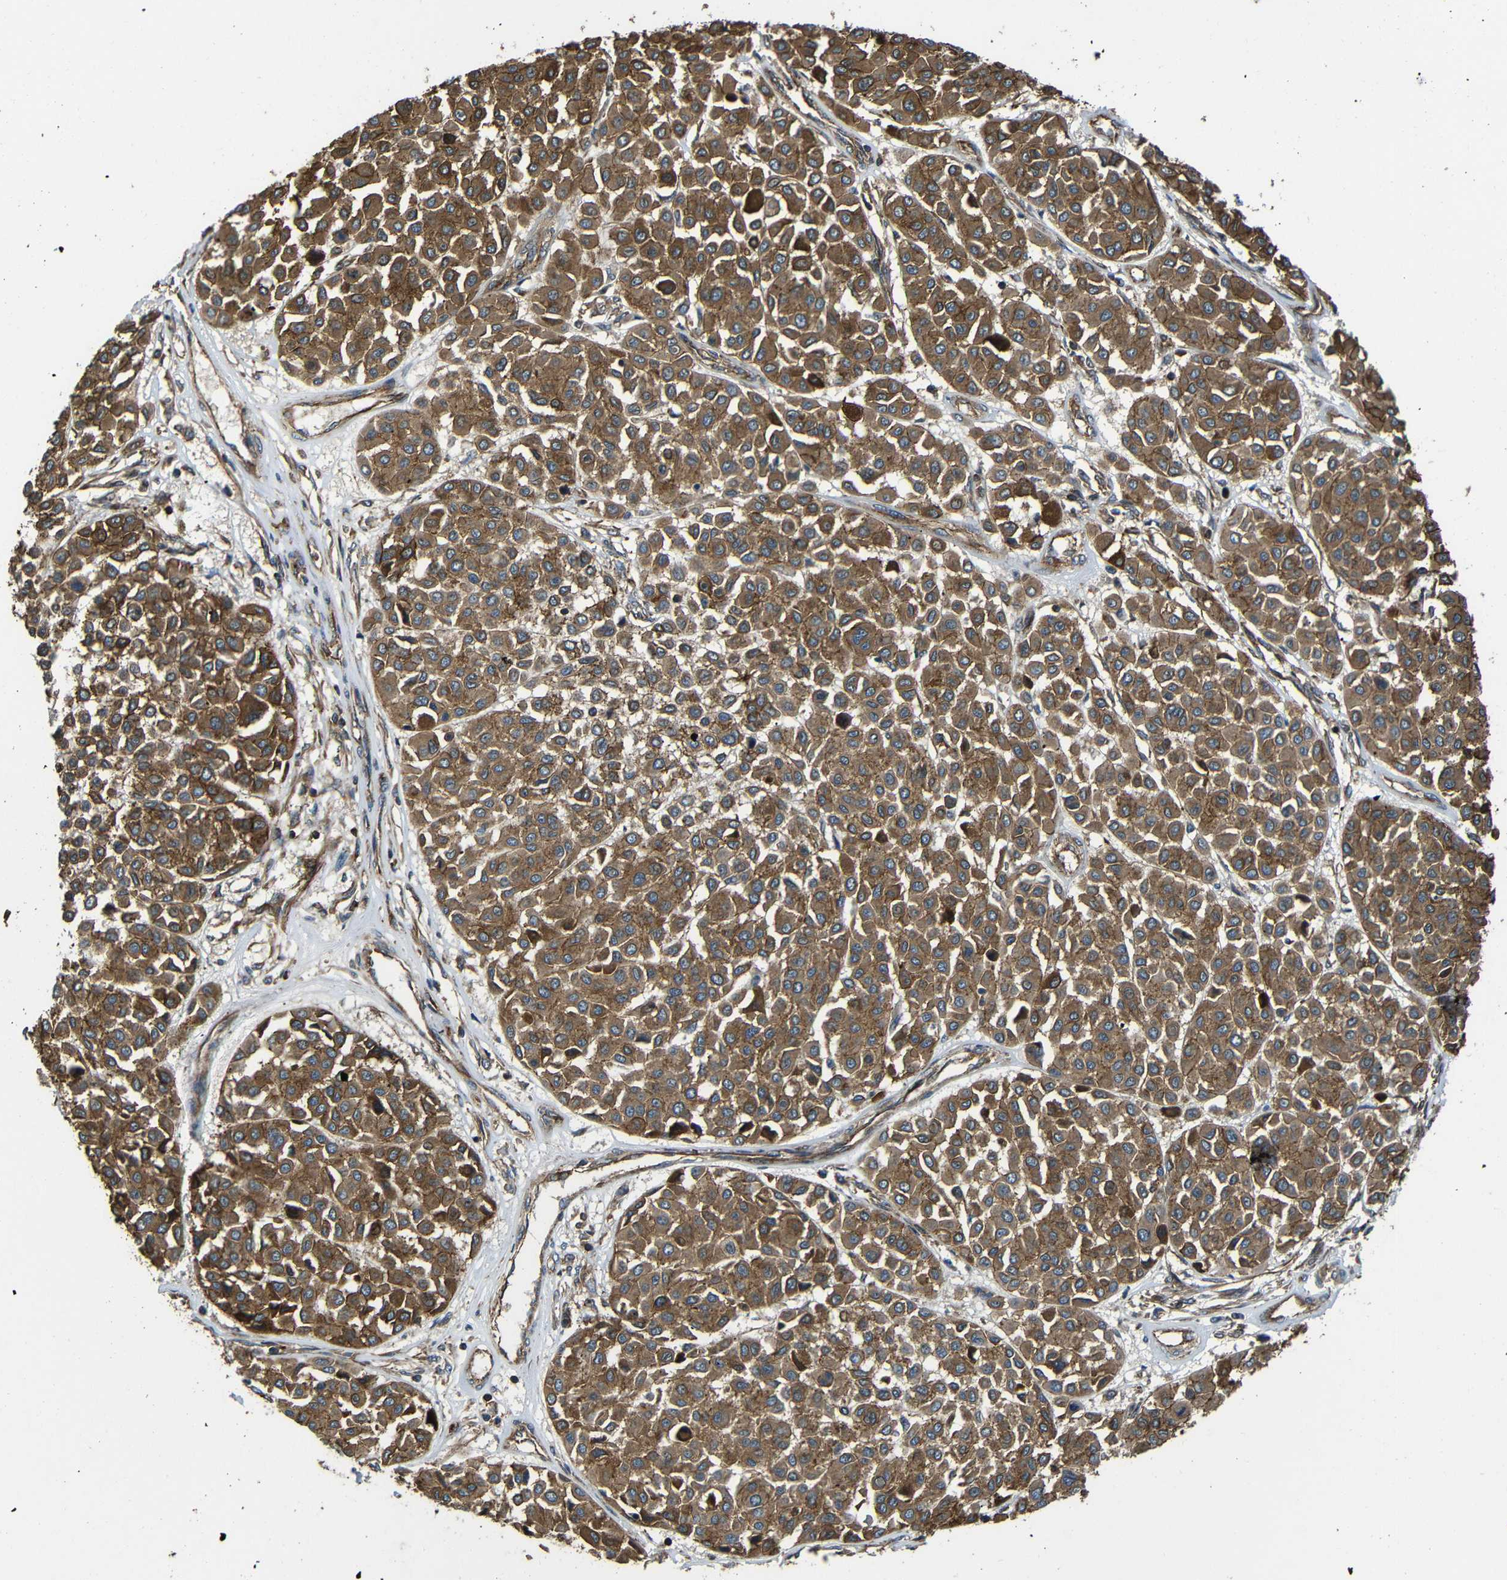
{"staining": {"intensity": "moderate", "quantity": ">75%", "location": "cytoplasmic/membranous"}, "tissue": "melanoma", "cell_type": "Tumor cells", "image_type": "cancer", "snomed": [{"axis": "morphology", "description": "Malignant melanoma, Metastatic site"}, {"axis": "topography", "description": "Soft tissue"}], "caption": "Immunohistochemistry image of neoplastic tissue: malignant melanoma (metastatic site) stained using immunohistochemistry (IHC) demonstrates medium levels of moderate protein expression localized specifically in the cytoplasmic/membranous of tumor cells, appearing as a cytoplasmic/membranous brown color.", "gene": "PTCH1", "patient": {"sex": "male", "age": 41}}